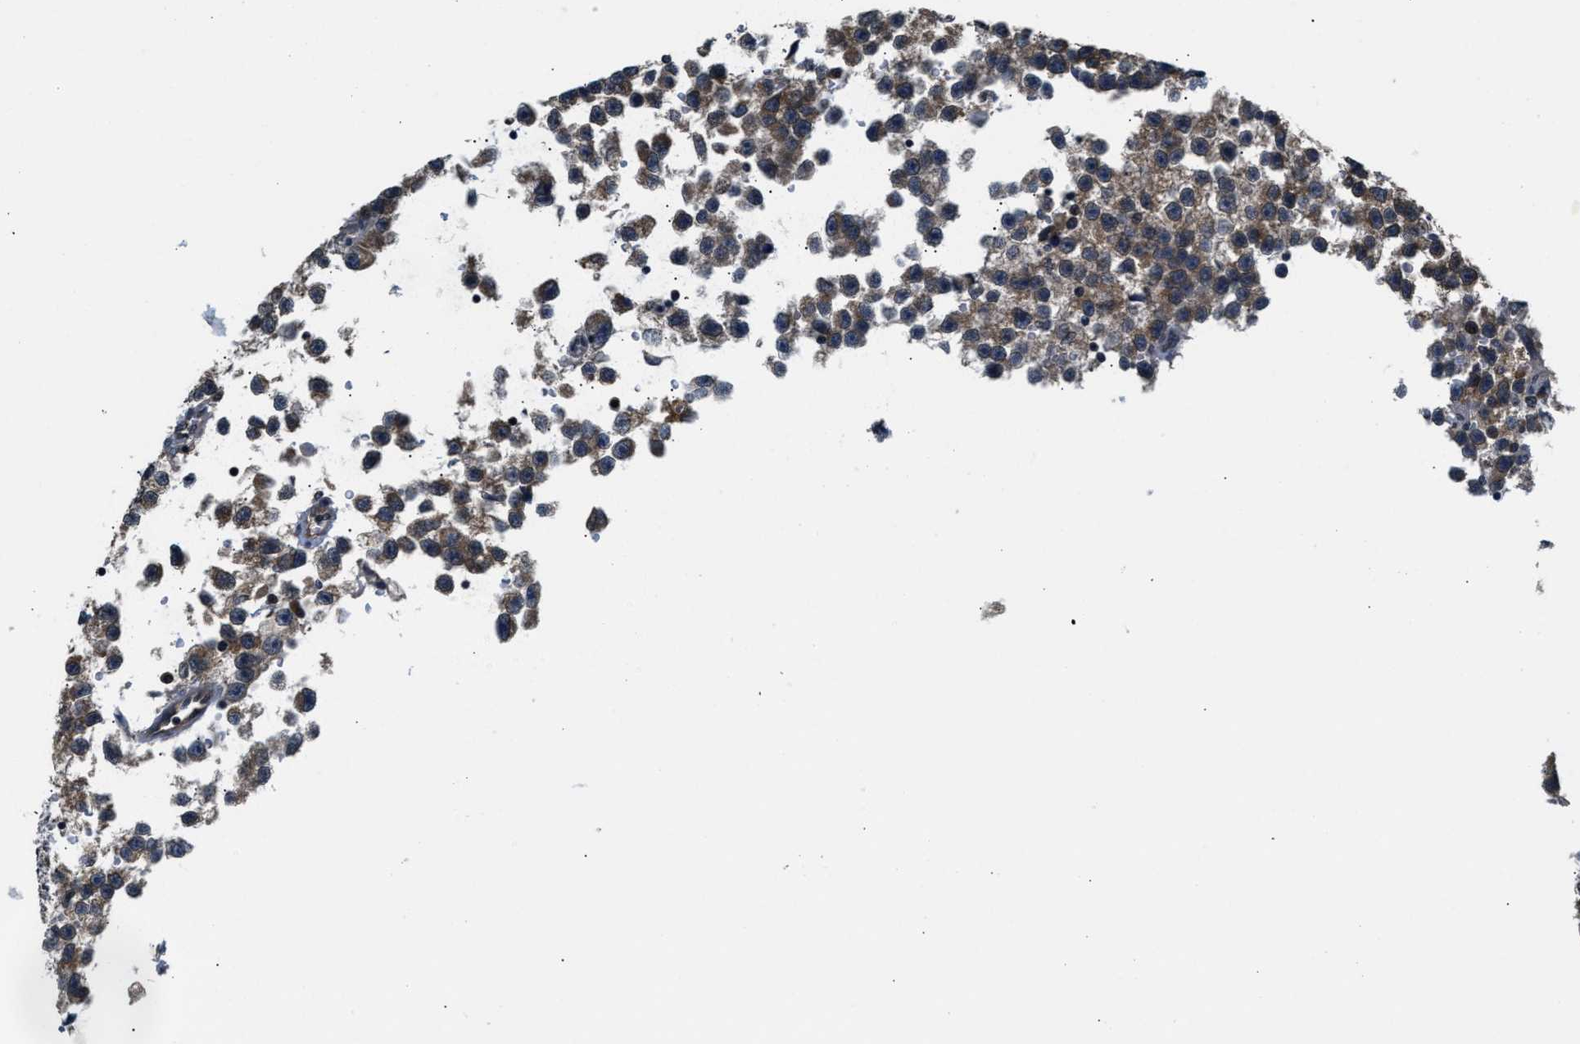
{"staining": {"intensity": "moderate", "quantity": ">75%", "location": "cytoplasmic/membranous"}, "tissue": "testis cancer", "cell_type": "Tumor cells", "image_type": "cancer", "snomed": [{"axis": "morphology", "description": "Seminoma, NOS"}, {"axis": "topography", "description": "Testis"}], "caption": "Testis cancer (seminoma) stained with a brown dye demonstrates moderate cytoplasmic/membranous positive positivity in about >75% of tumor cells.", "gene": "RAB29", "patient": {"sex": "male", "age": 33}}